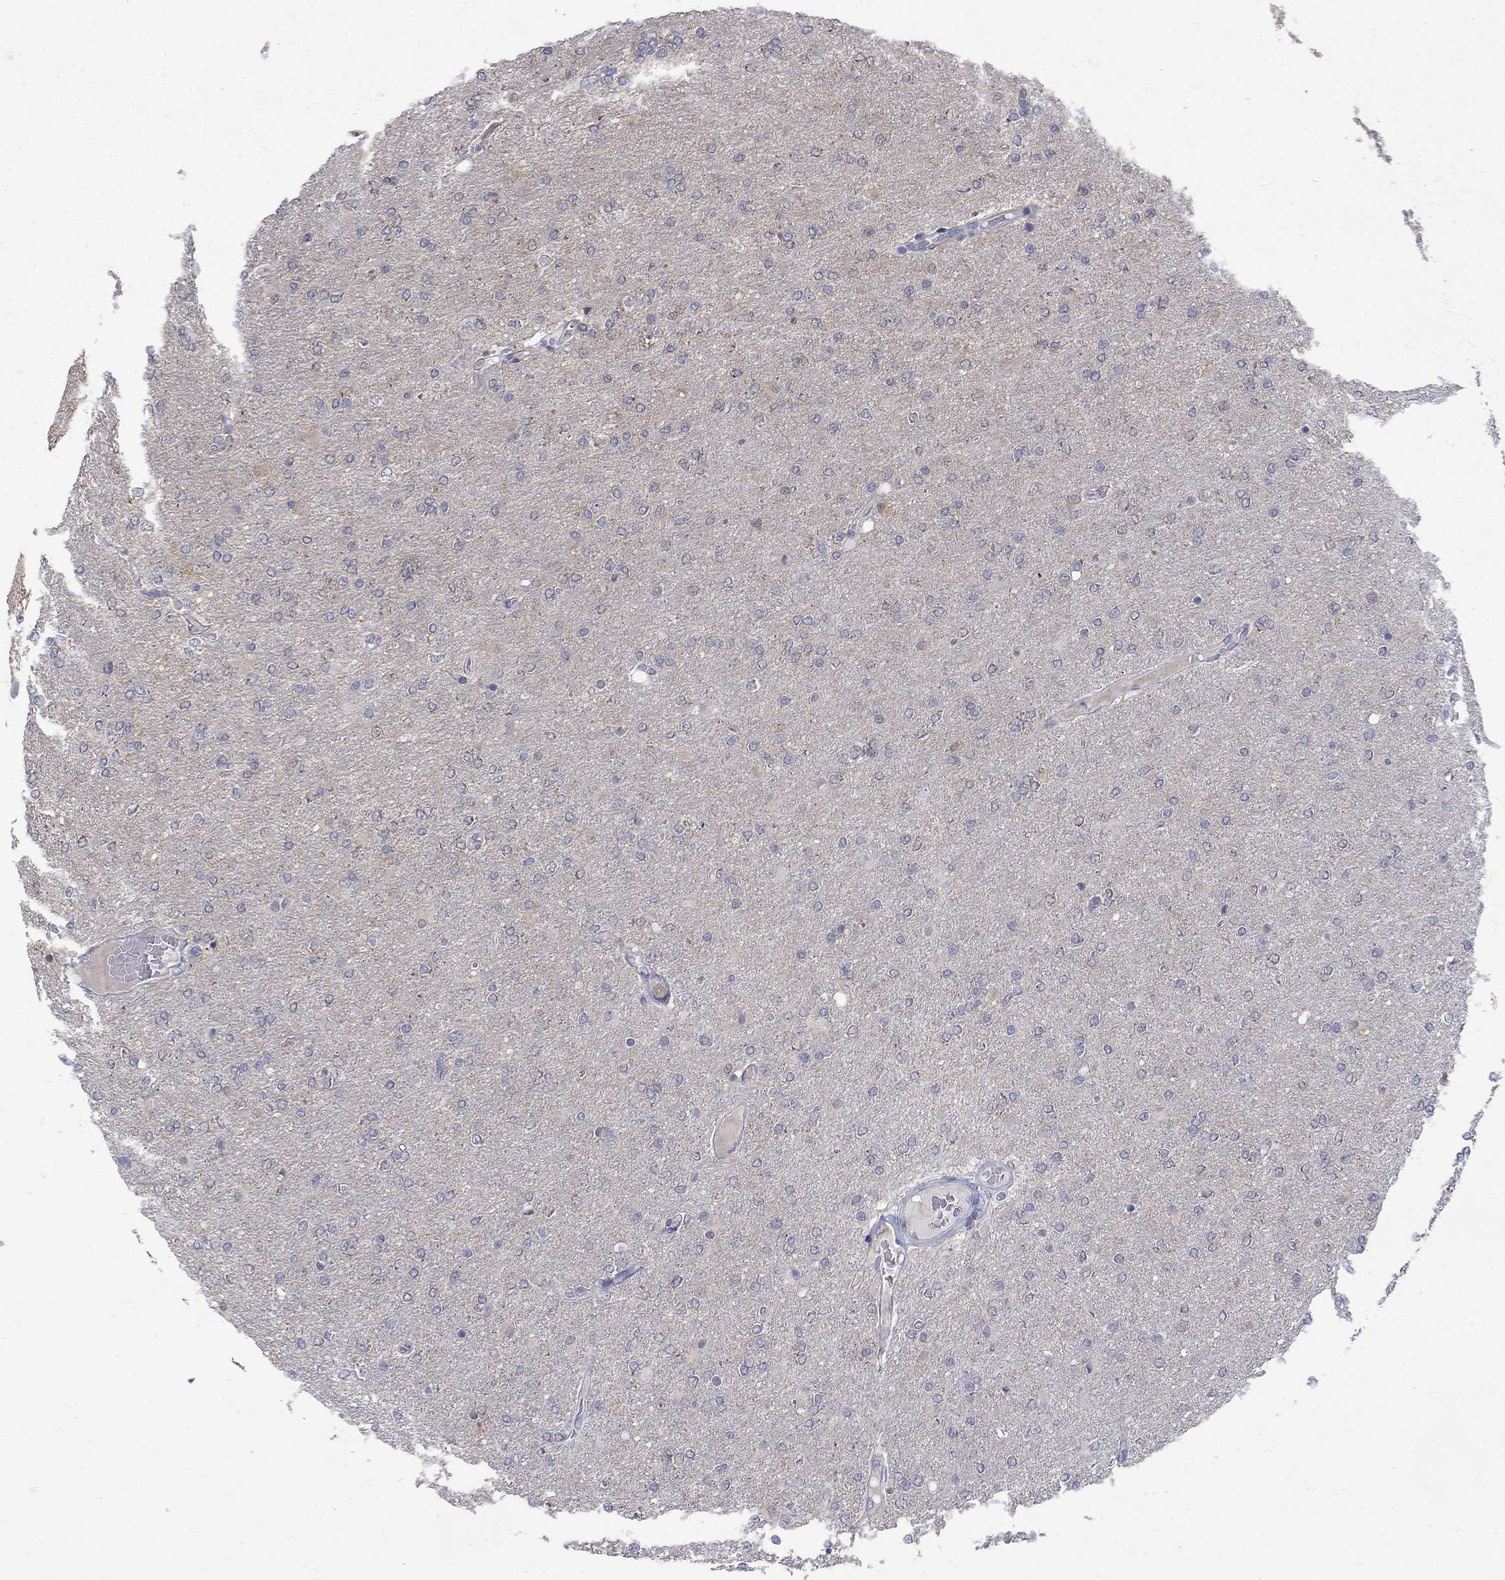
{"staining": {"intensity": "negative", "quantity": "none", "location": "none"}, "tissue": "glioma", "cell_type": "Tumor cells", "image_type": "cancer", "snomed": [{"axis": "morphology", "description": "Glioma, malignant, High grade"}, {"axis": "topography", "description": "Cerebral cortex"}], "caption": "A high-resolution micrograph shows IHC staining of glioma, which displays no significant expression in tumor cells.", "gene": "CTNND2", "patient": {"sex": "male", "age": 70}}